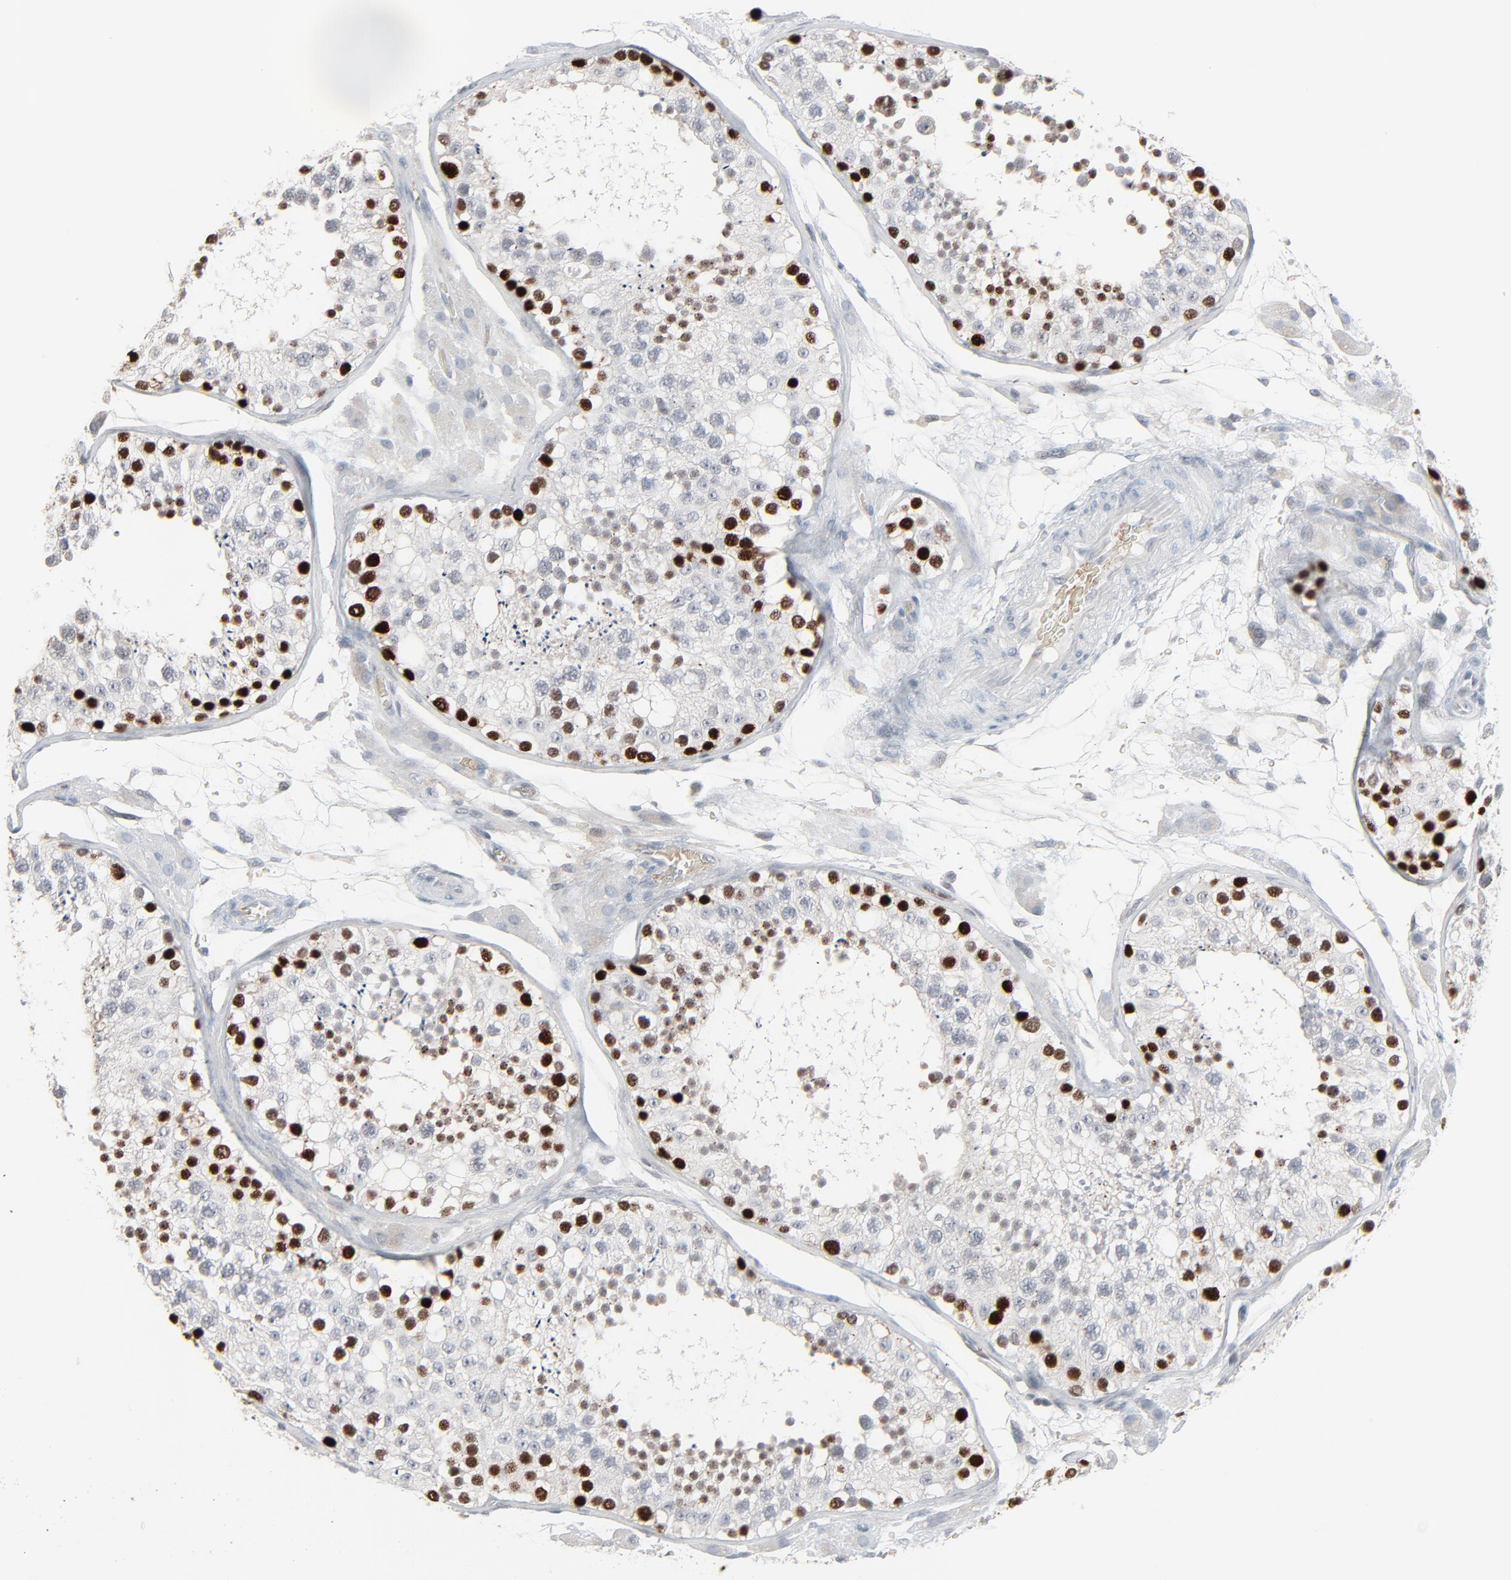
{"staining": {"intensity": "strong", "quantity": "<25%", "location": "nuclear"}, "tissue": "testis", "cell_type": "Cells in seminiferous ducts", "image_type": "normal", "snomed": [{"axis": "morphology", "description": "Normal tissue, NOS"}, {"axis": "topography", "description": "Testis"}], "caption": "Immunohistochemistry (IHC) (DAB) staining of benign testis shows strong nuclear protein staining in about <25% of cells in seminiferous ducts. (Brightfield microscopy of DAB IHC at high magnification).", "gene": "SAGE1", "patient": {"sex": "male", "age": 26}}